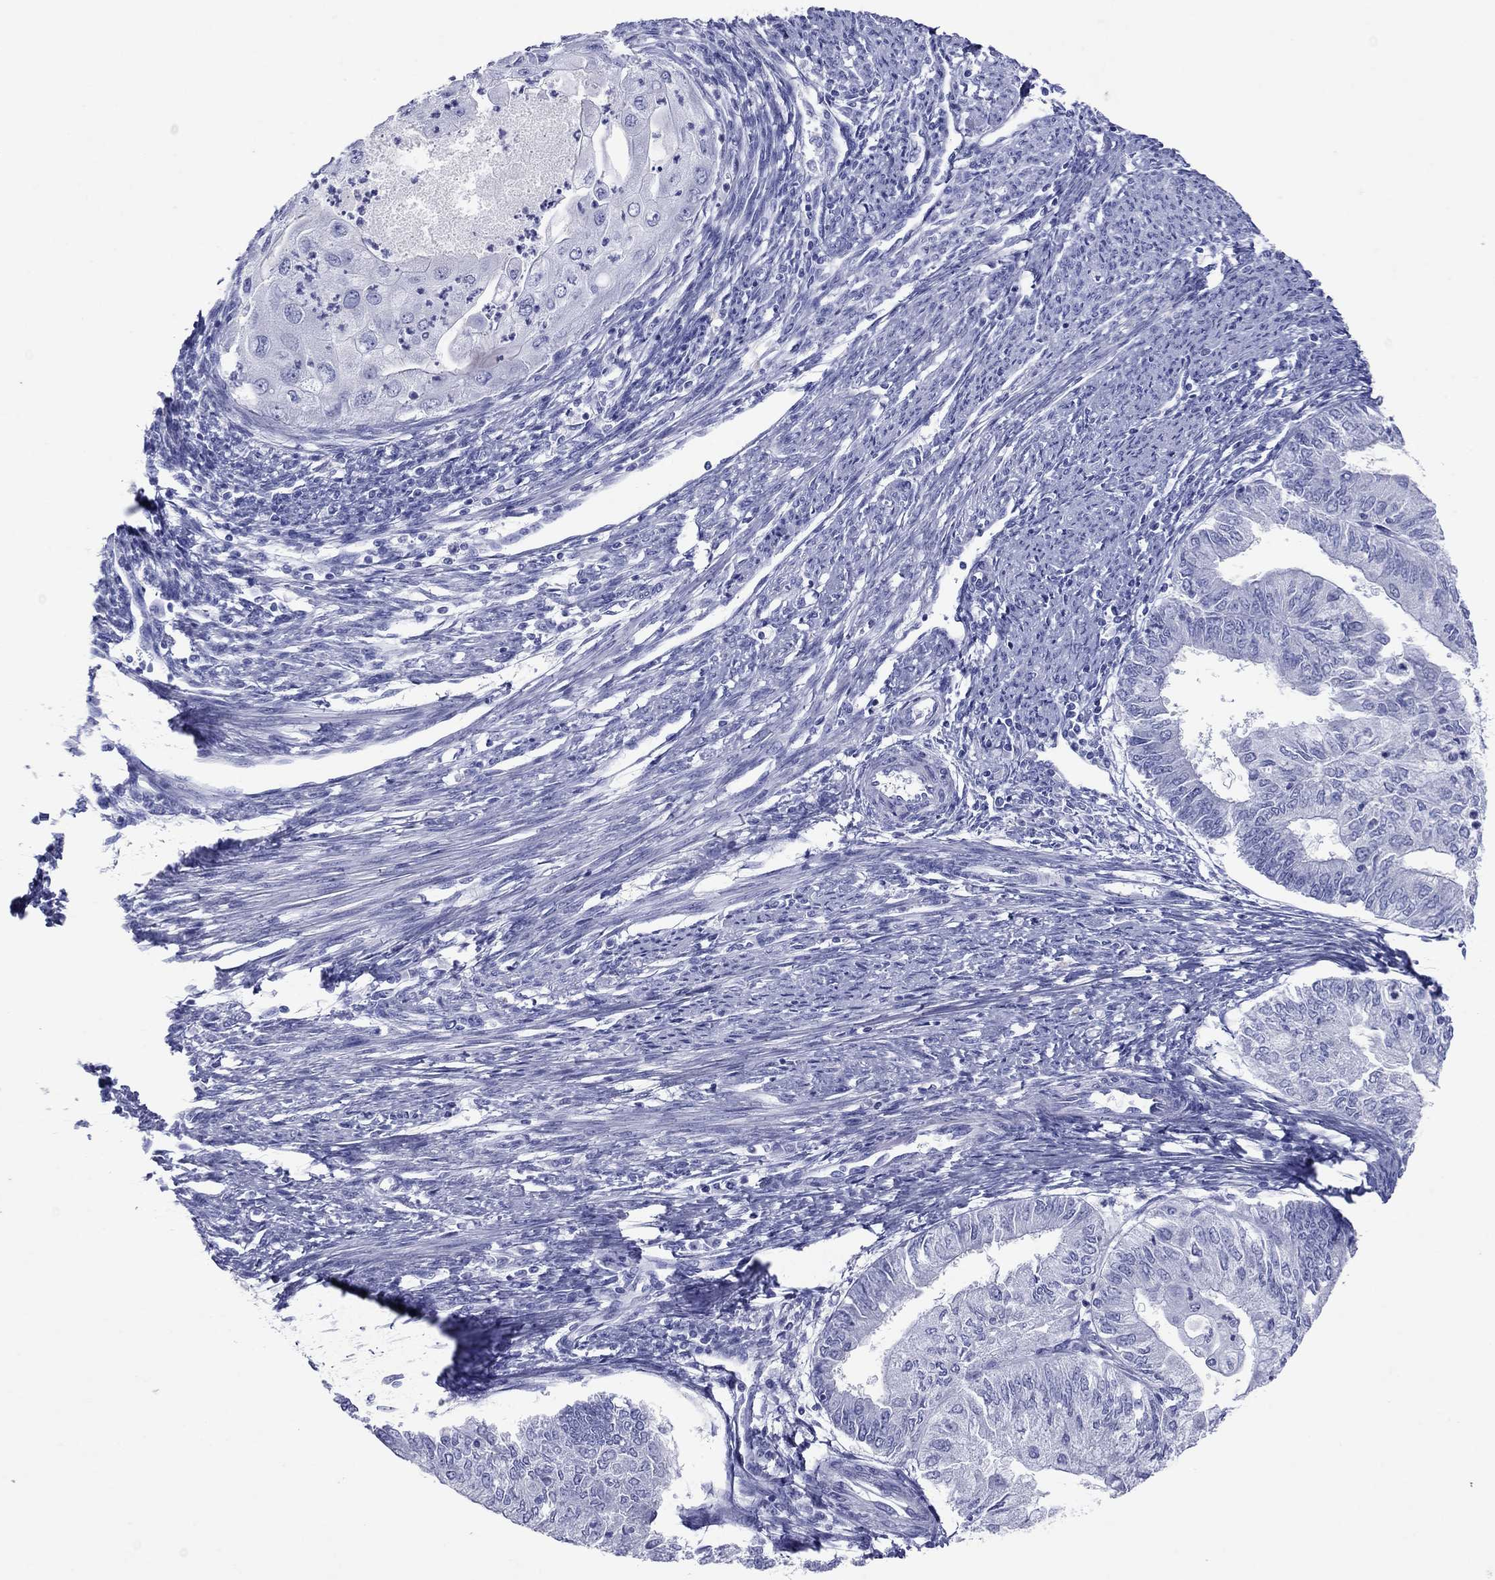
{"staining": {"intensity": "negative", "quantity": "none", "location": "none"}, "tissue": "endometrial cancer", "cell_type": "Tumor cells", "image_type": "cancer", "snomed": [{"axis": "morphology", "description": "Adenocarcinoma, NOS"}, {"axis": "topography", "description": "Endometrium"}], "caption": "This is an immunohistochemistry (IHC) histopathology image of human endometrial cancer (adenocarcinoma). There is no staining in tumor cells.", "gene": "ATP4A", "patient": {"sex": "female", "age": 59}}